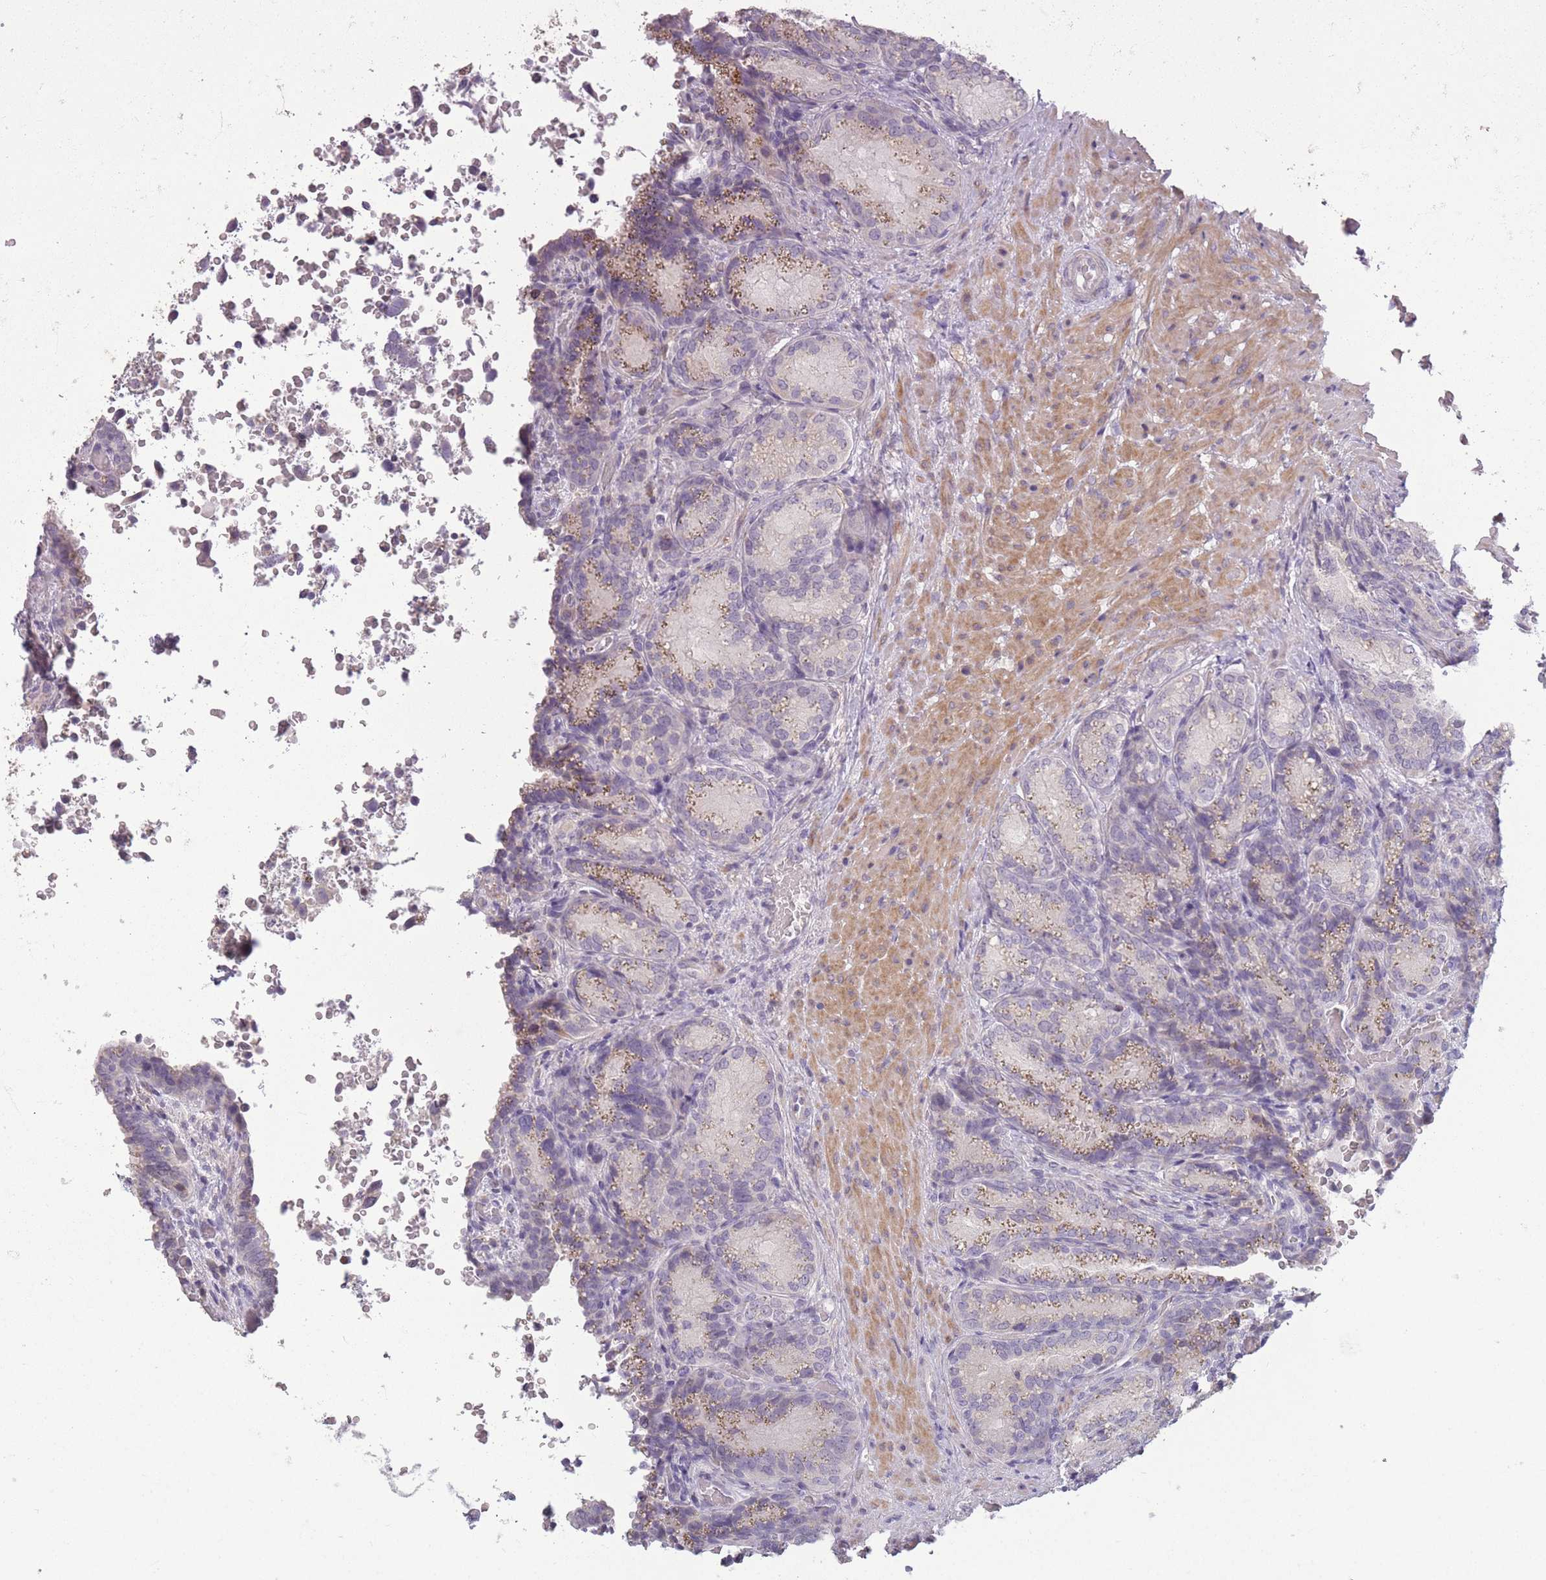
{"staining": {"intensity": "moderate", "quantity": "<25%", "location": "cytoplasmic/membranous"}, "tissue": "seminal vesicle", "cell_type": "Glandular cells", "image_type": "normal", "snomed": [{"axis": "morphology", "description": "Normal tissue, NOS"}, {"axis": "topography", "description": "Seminal veicle"}], "caption": "Protein analysis of benign seminal vesicle exhibits moderate cytoplasmic/membranous staining in approximately <25% of glandular cells. Using DAB (3,3'-diaminobenzidine) (brown) and hematoxylin (blue) stains, captured at high magnification using brightfield microscopy.", "gene": "ZBTB24", "patient": {"sex": "male", "age": 58}}